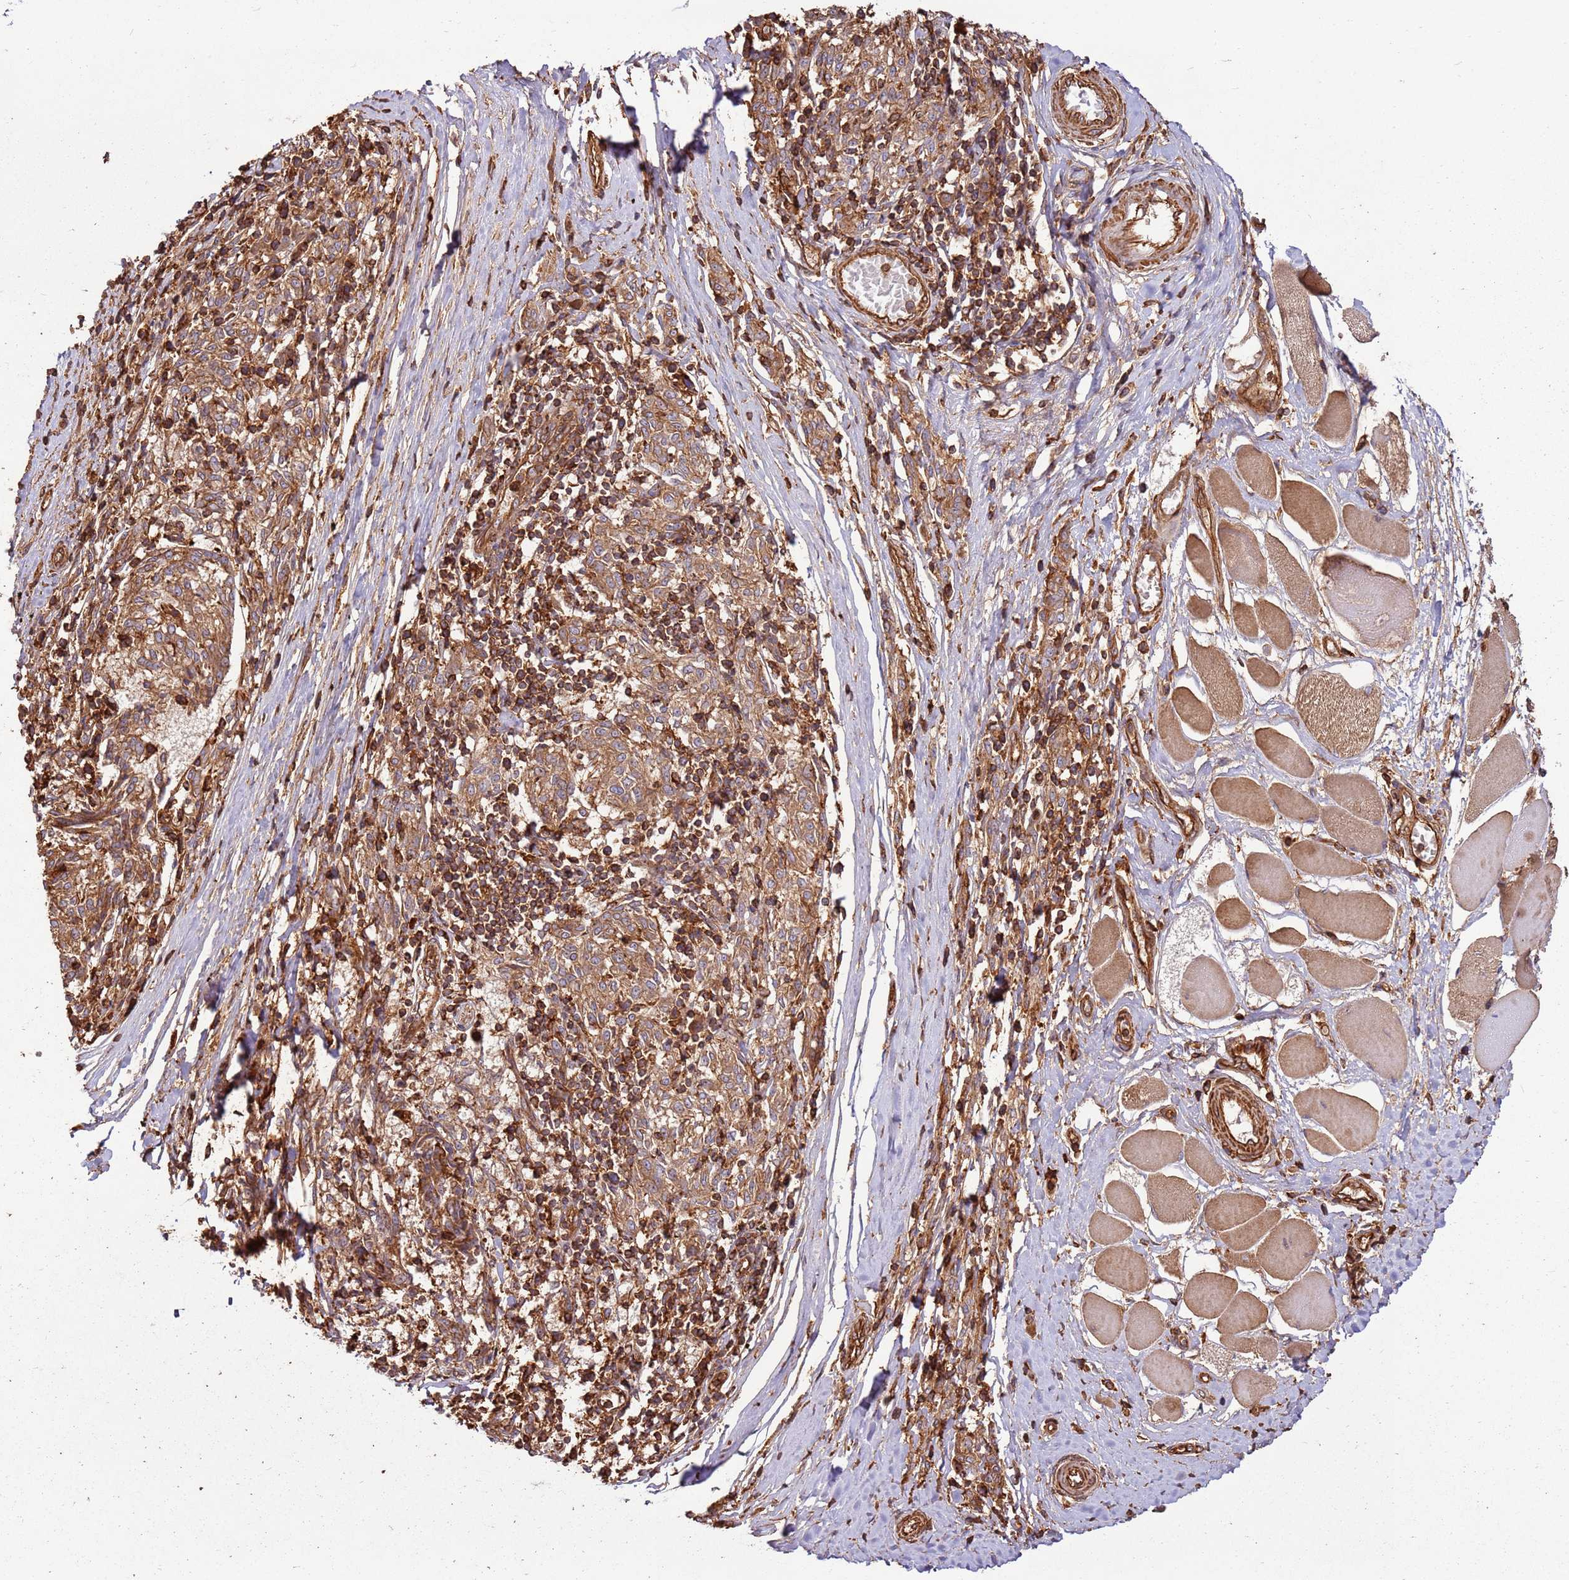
{"staining": {"intensity": "moderate", "quantity": ">75%", "location": "cytoplasmic/membranous"}, "tissue": "melanoma", "cell_type": "Tumor cells", "image_type": "cancer", "snomed": [{"axis": "morphology", "description": "Malignant melanoma, NOS"}, {"axis": "topography", "description": "Skin"}], "caption": "Immunohistochemistry (IHC) (DAB) staining of human melanoma displays moderate cytoplasmic/membranous protein expression in approximately >75% of tumor cells. (DAB (3,3'-diaminobenzidine) = brown stain, brightfield microscopy at high magnification).", "gene": "ACVR2A", "patient": {"sex": "female", "age": 72}}